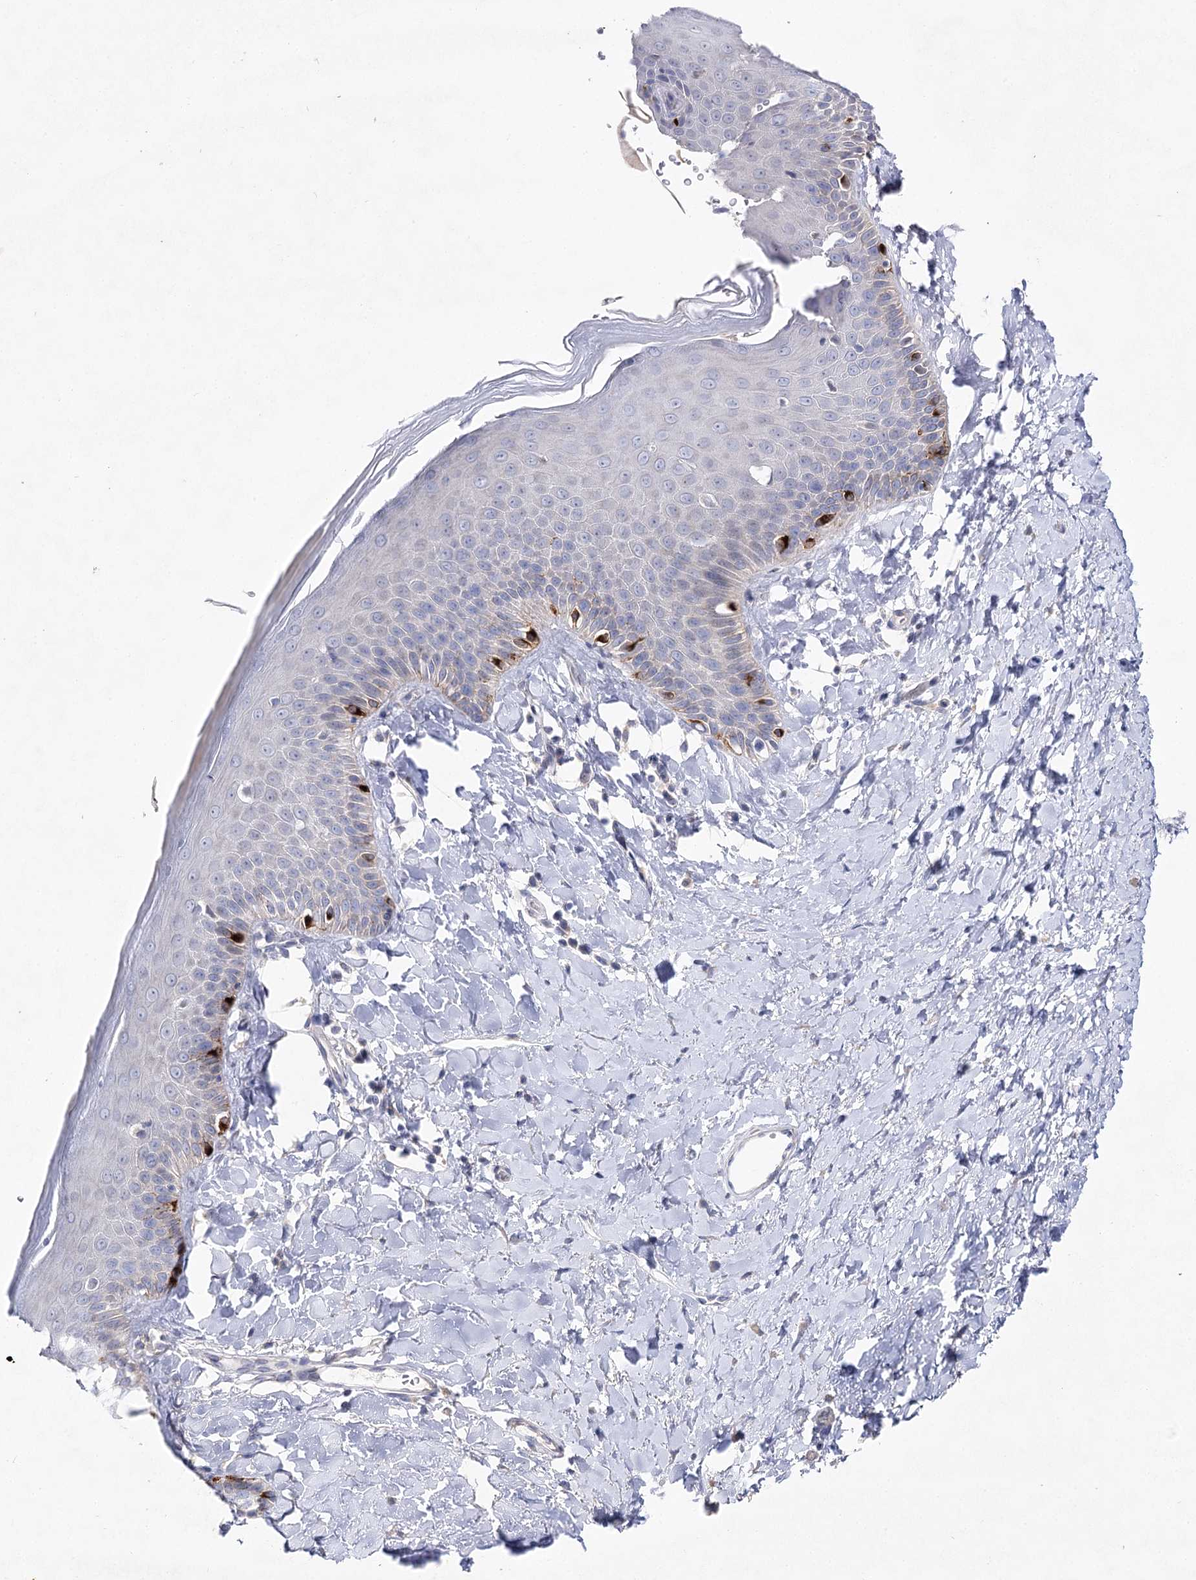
{"staining": {"intensity": "strong", "quantity": "<25%", "location": "cytoplasmic/membranous"}, "tissue": "skin", "cell_type": "Epidermal cells", "image_type": "normal", "snomed": [{"axis": "morphology", "description": "Normal tissue, NOS"}, {"axis": "topography", "description": "Anal"}], "caption": "Protein expression analysis of normal human skin reveals strong cytoplasmic/membranous staining in about <25% of epidermal cells. (DAB = brown stain, brightfield microscopy at high magnification).", "gene": "LRRC14B", "patient": {"sex": "male", "age": 69}}